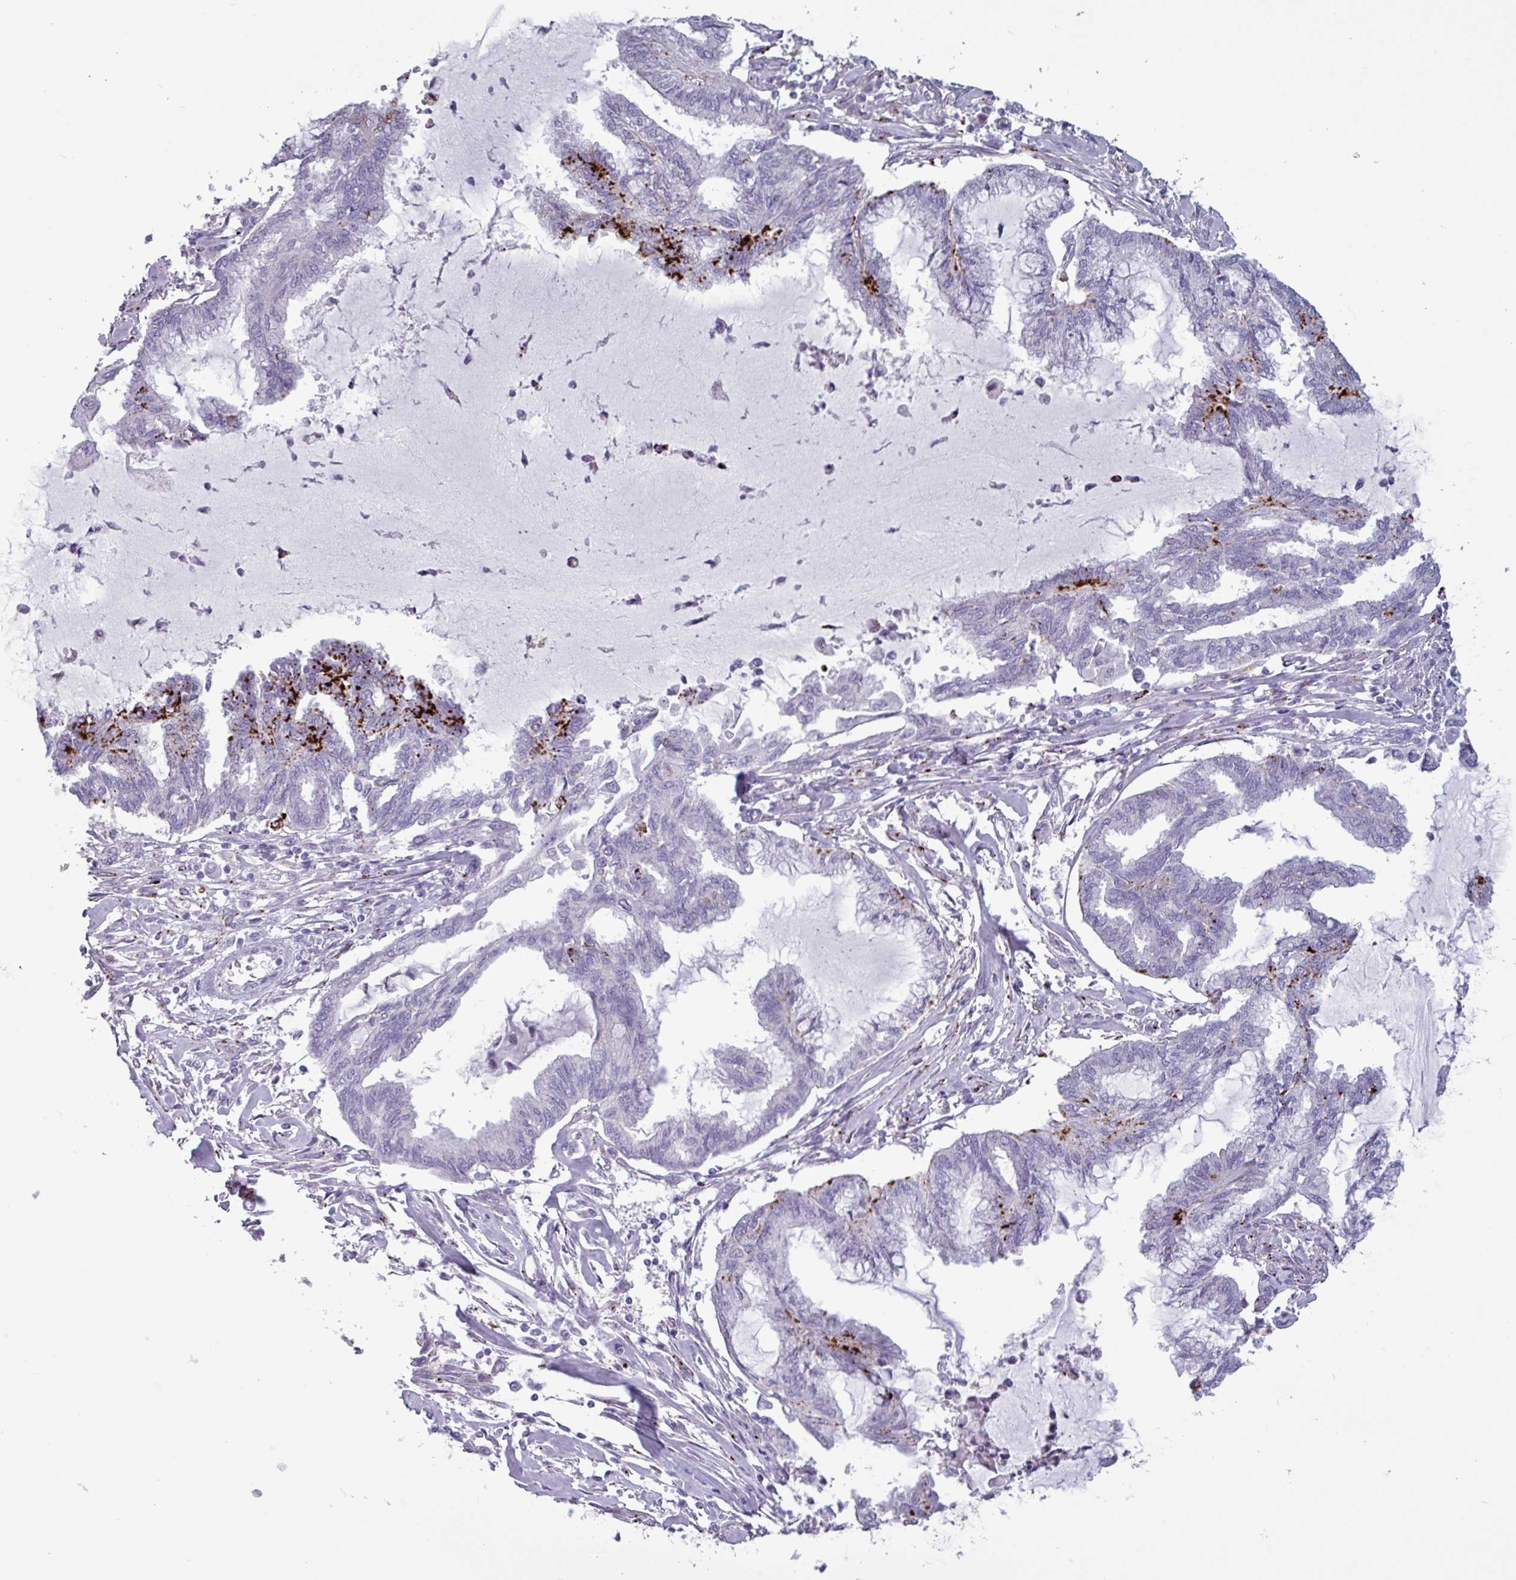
{"staining": {"intensity": "strong", "quantity": "<25%", "location": "cytoplasmic/membranous"}, "tissue": "endometrial cancer", "cell_type": "Tumor cells", "image_type": "cancer", "snomed": [{"axis": "morphology", "description": "Adenocarcinoma, NOS"}, {"axis": "topography", "description": "Endometrium"}], "caption": "Endometrial adenocarcinoma was stained to show a protein in brown. There is medium levels of strong cytoplasmic/membranous expression in about <25% of tumor cells.", "gene": "PLIN2", "patient": {"sex": "female", "age": 86}}